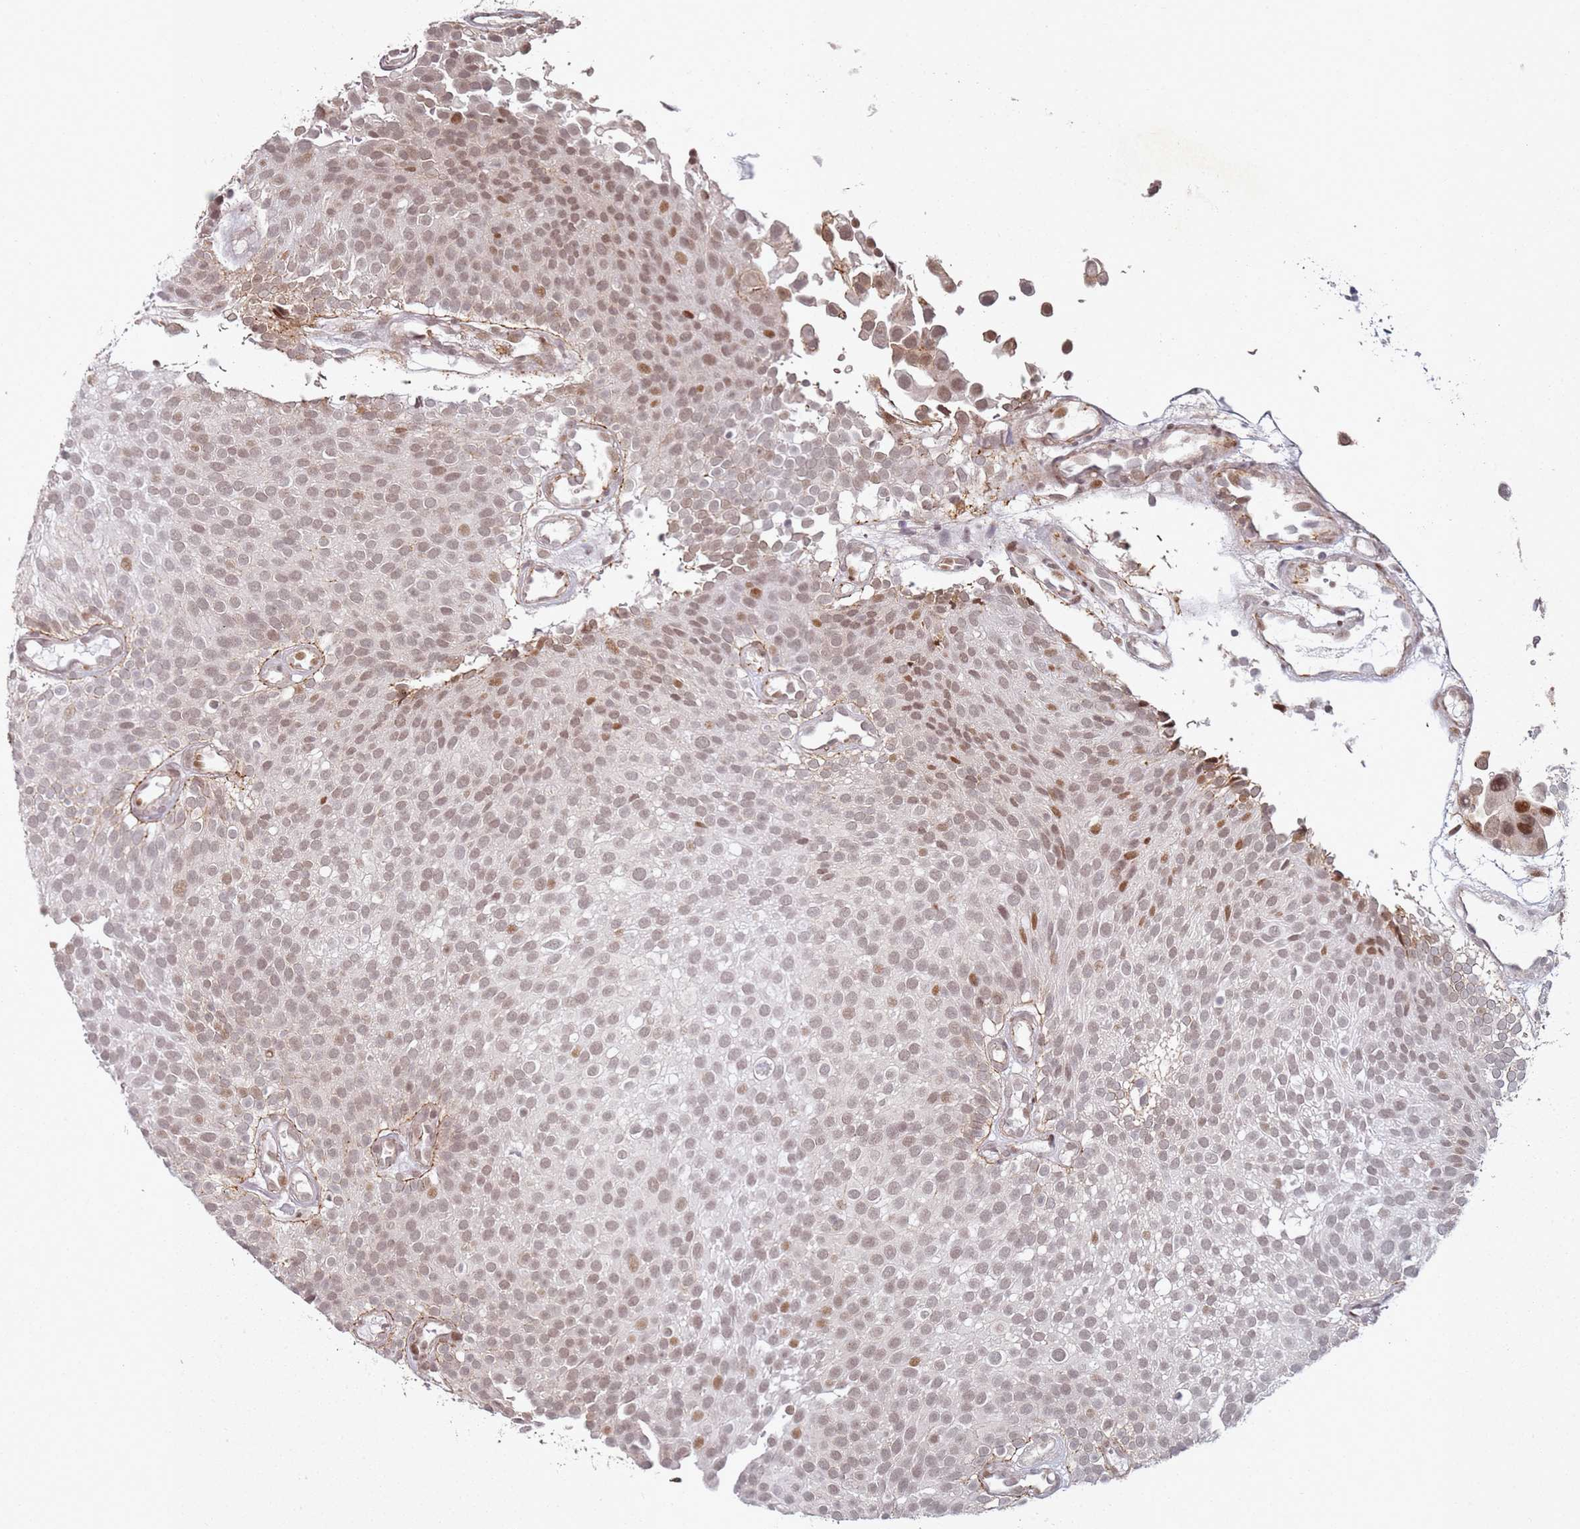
{"staining": {"intensity": "moderate", "quantity": ">75%", "location": "nuclear"}, "tissue": "urothelial cancer", "cell_type": "Tumor cells", "image_type": "cancer", "snomed": [{"axis": "morphology", "description": "Urothelial carcinoma, Low grade"}, {"axis": "topography", "description": "Urinary bladder"}], "caption": "Tumor cells display medium levels of moderate nuclear staining in about >75% of cells in human urothelial cancer.", "gene": "ATF6B", "patient": {"sex": "male", "age": 78}}